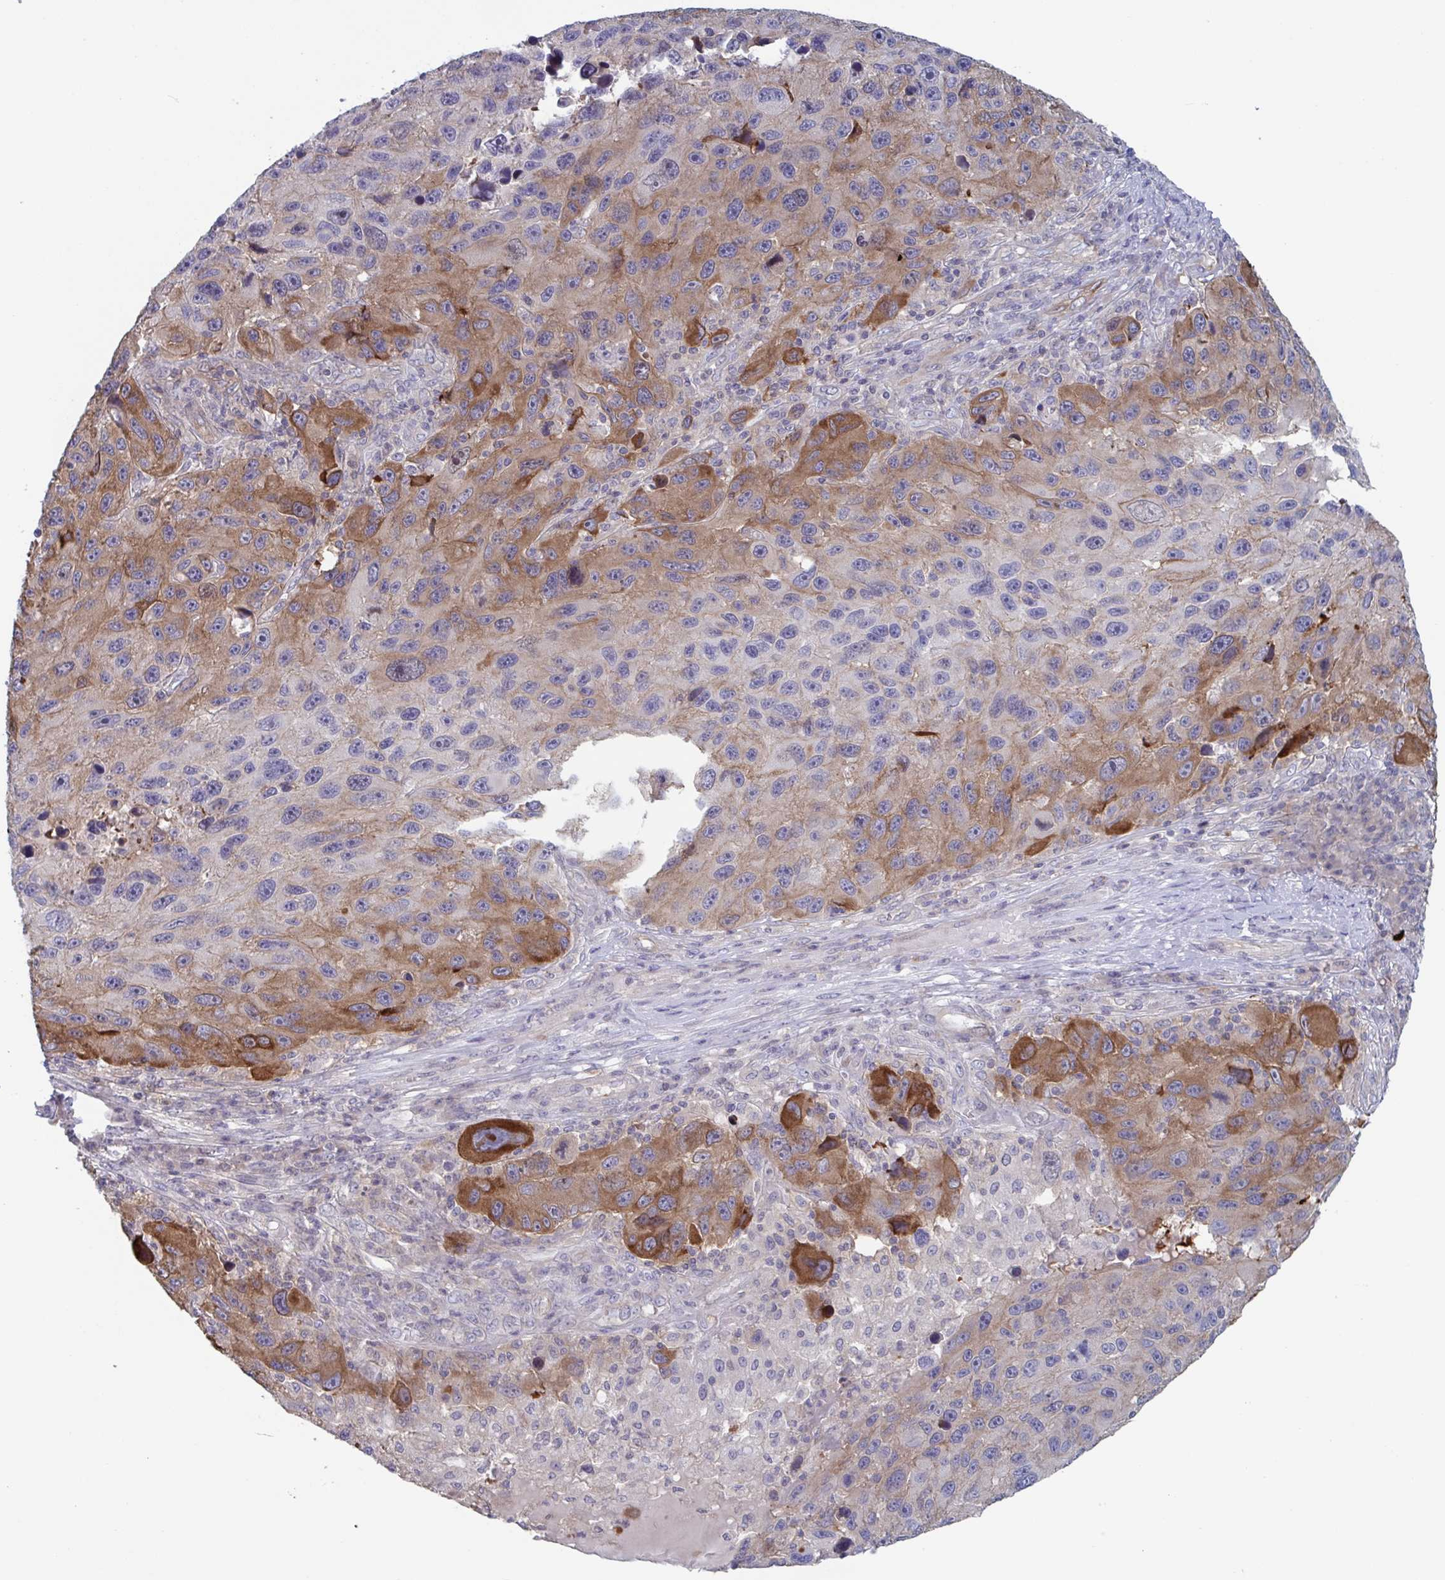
{"staining": {"intensity": "strong", "quantity": "<25%", "location": "cytoplasmic/membranous"}, "tissue": "melanoma", "cell_type": "Tumor cells", "image_type": "cancer", "snomed": [{"axis": "morphology", "description": "Malignant melanoma, NOS"}, {"axis": "topography", "description": "Skin"}], "caption": "Strong cytoplasmic/membranous expression is appreciated in approximately <25% of tumor cells in malignant melanoma.", "gene": "STK26", "patient": {"sex": "male", "age": 53}}